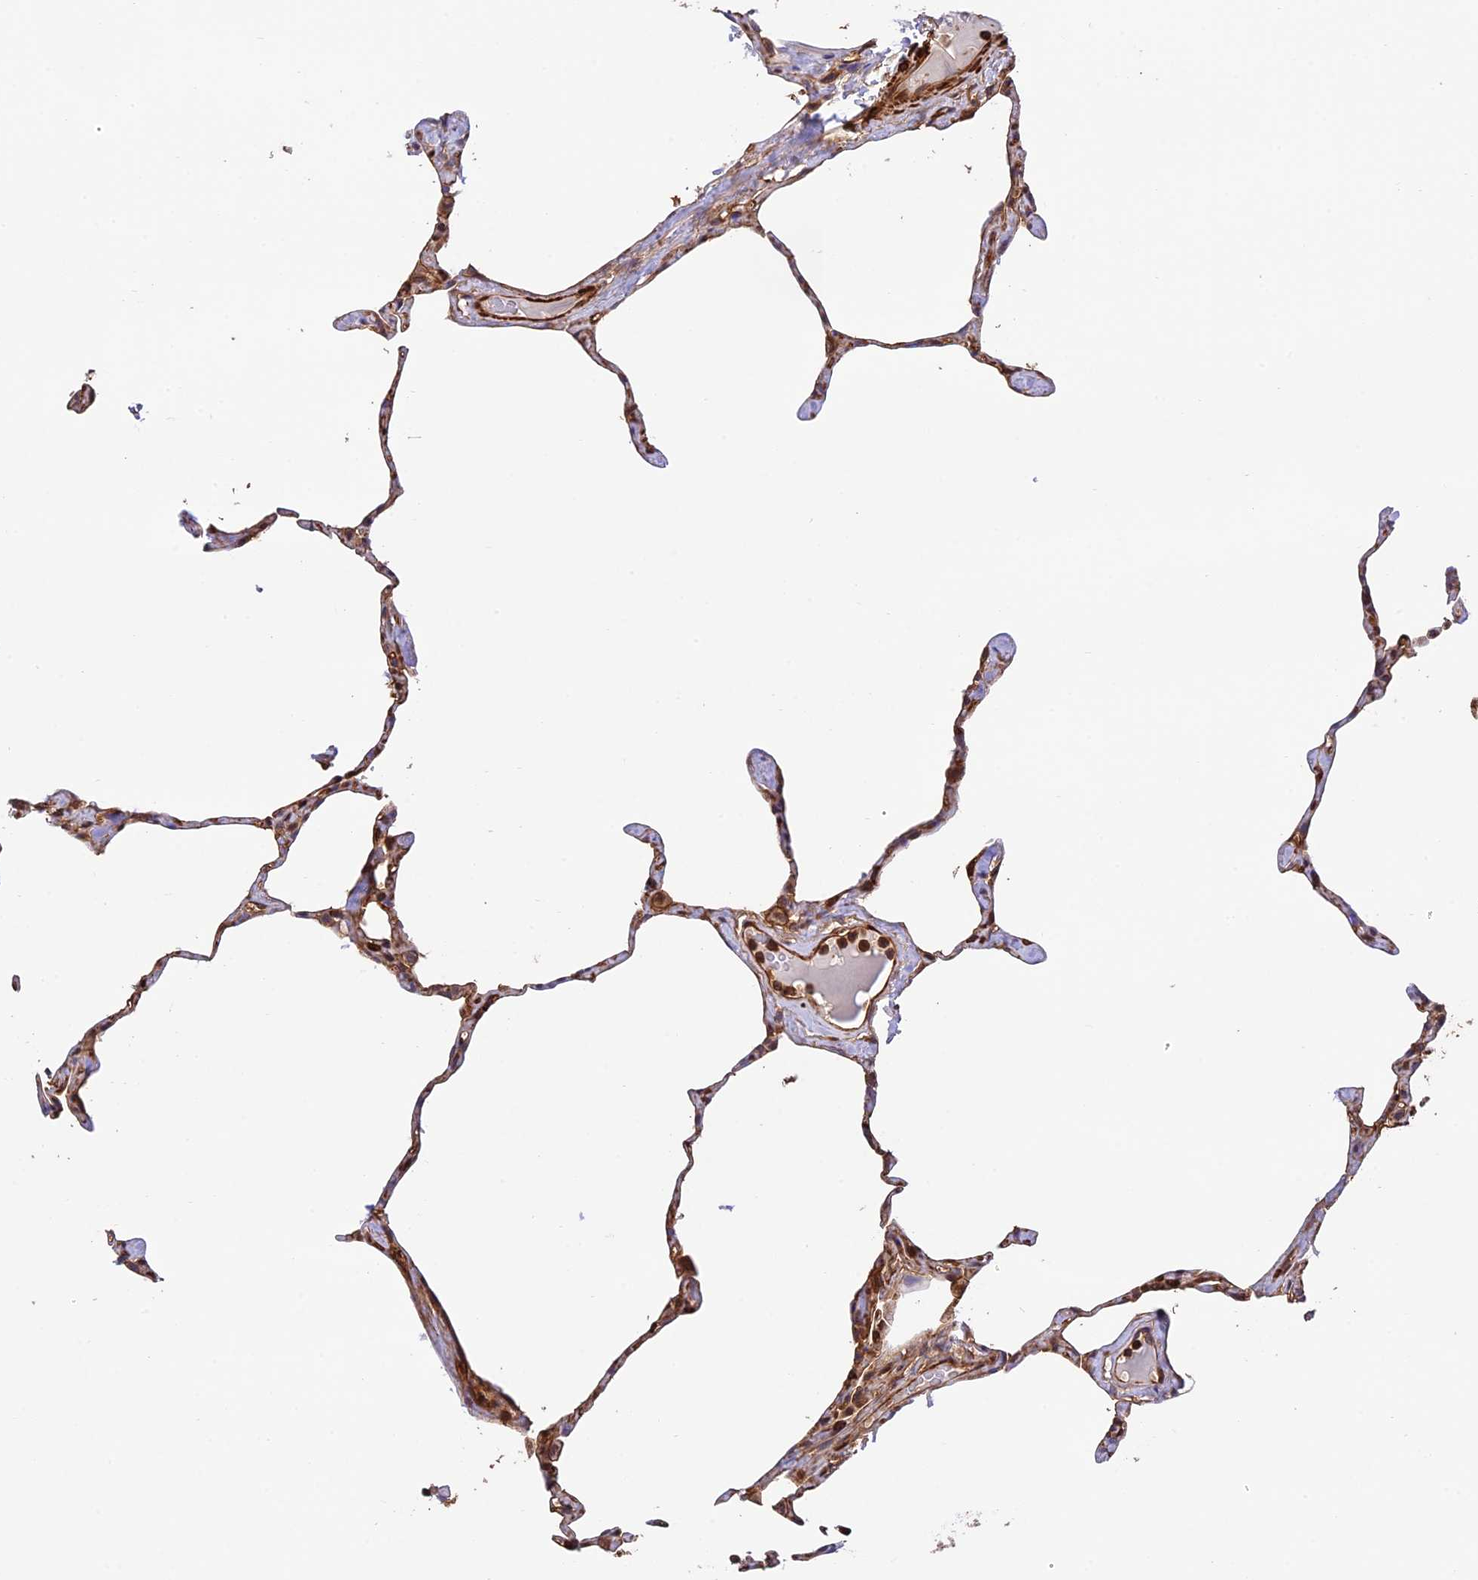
{"staining": {"intensity": "strong", "quantity": "<25%", "location": "cytoplasmic/membranous"}, "tissue": "lung", "cell_type": "Alveolar cells", "image_type": "normal", "snomed": [{"axis": "morphology", "description": "Normal tissue, NOS"}, {"axis": "topography", "description": "Lung"}], "caption": "Lung stained with immunohistochemistry reveals strong cytoplasmic/membranous staining in about <25% of alveolar cells.", "gene": "EVI5L", "patient": {"sex": "male", "age": 65}}